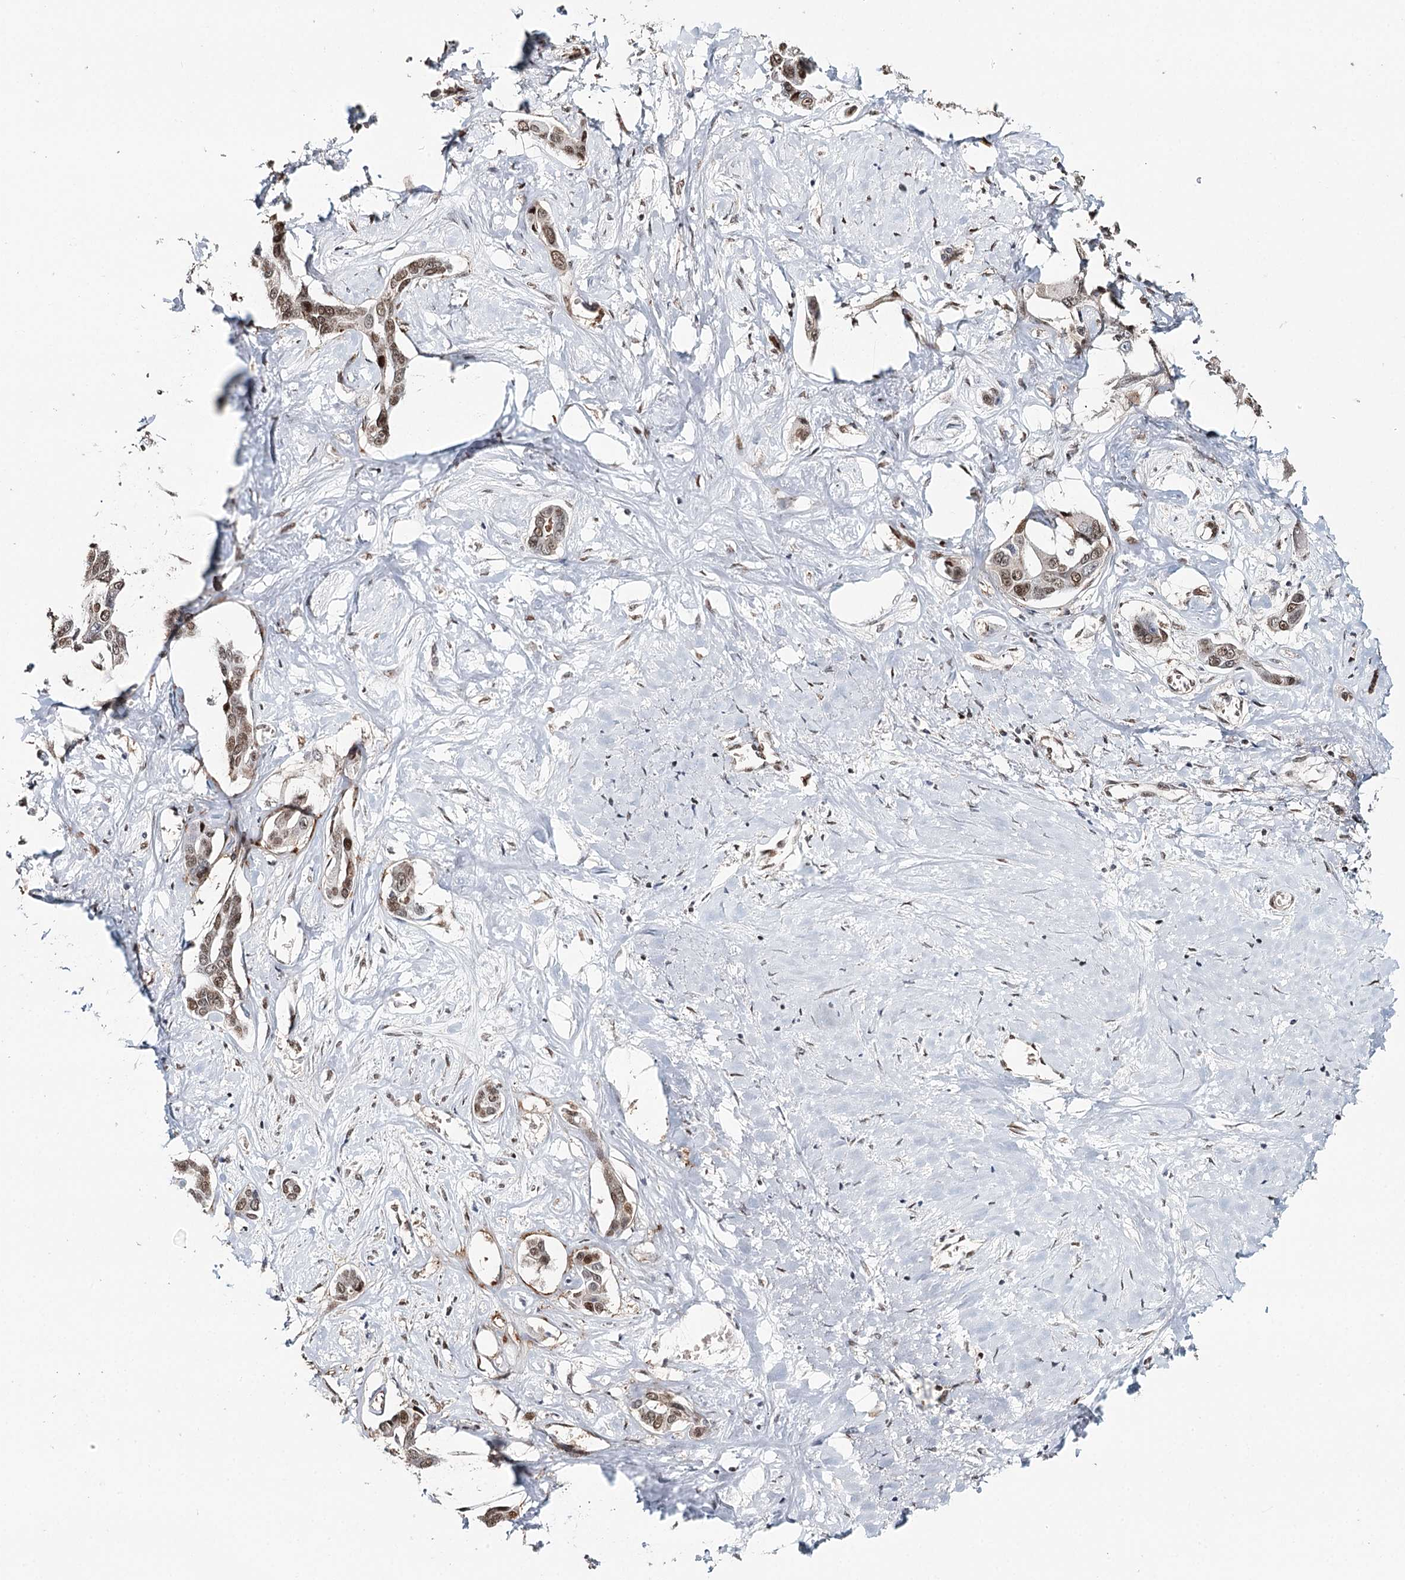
{"staining": {"intensity": "moderate", "quantity": "25%-75%", "location": "nuclear"}, "tissue": "liver cancer", "cell_type": "Tumor cells", "image_type": "cancer", "snomed": [{"axis": "morphology", "description": "Cholangiocarcinoma"}, {"axis": "topography", "description": "Liver"}], "caption": "Tumor cells display medium levels of moderate nuclear expression in about 25%-75% of cells in liver cancer (cholangiocarcinoma). (DAB IHC, brown staining for protein, blue staining for nuclei).", "gene": "RPS27A", "patient": {"sex": "male", "age": 59}}